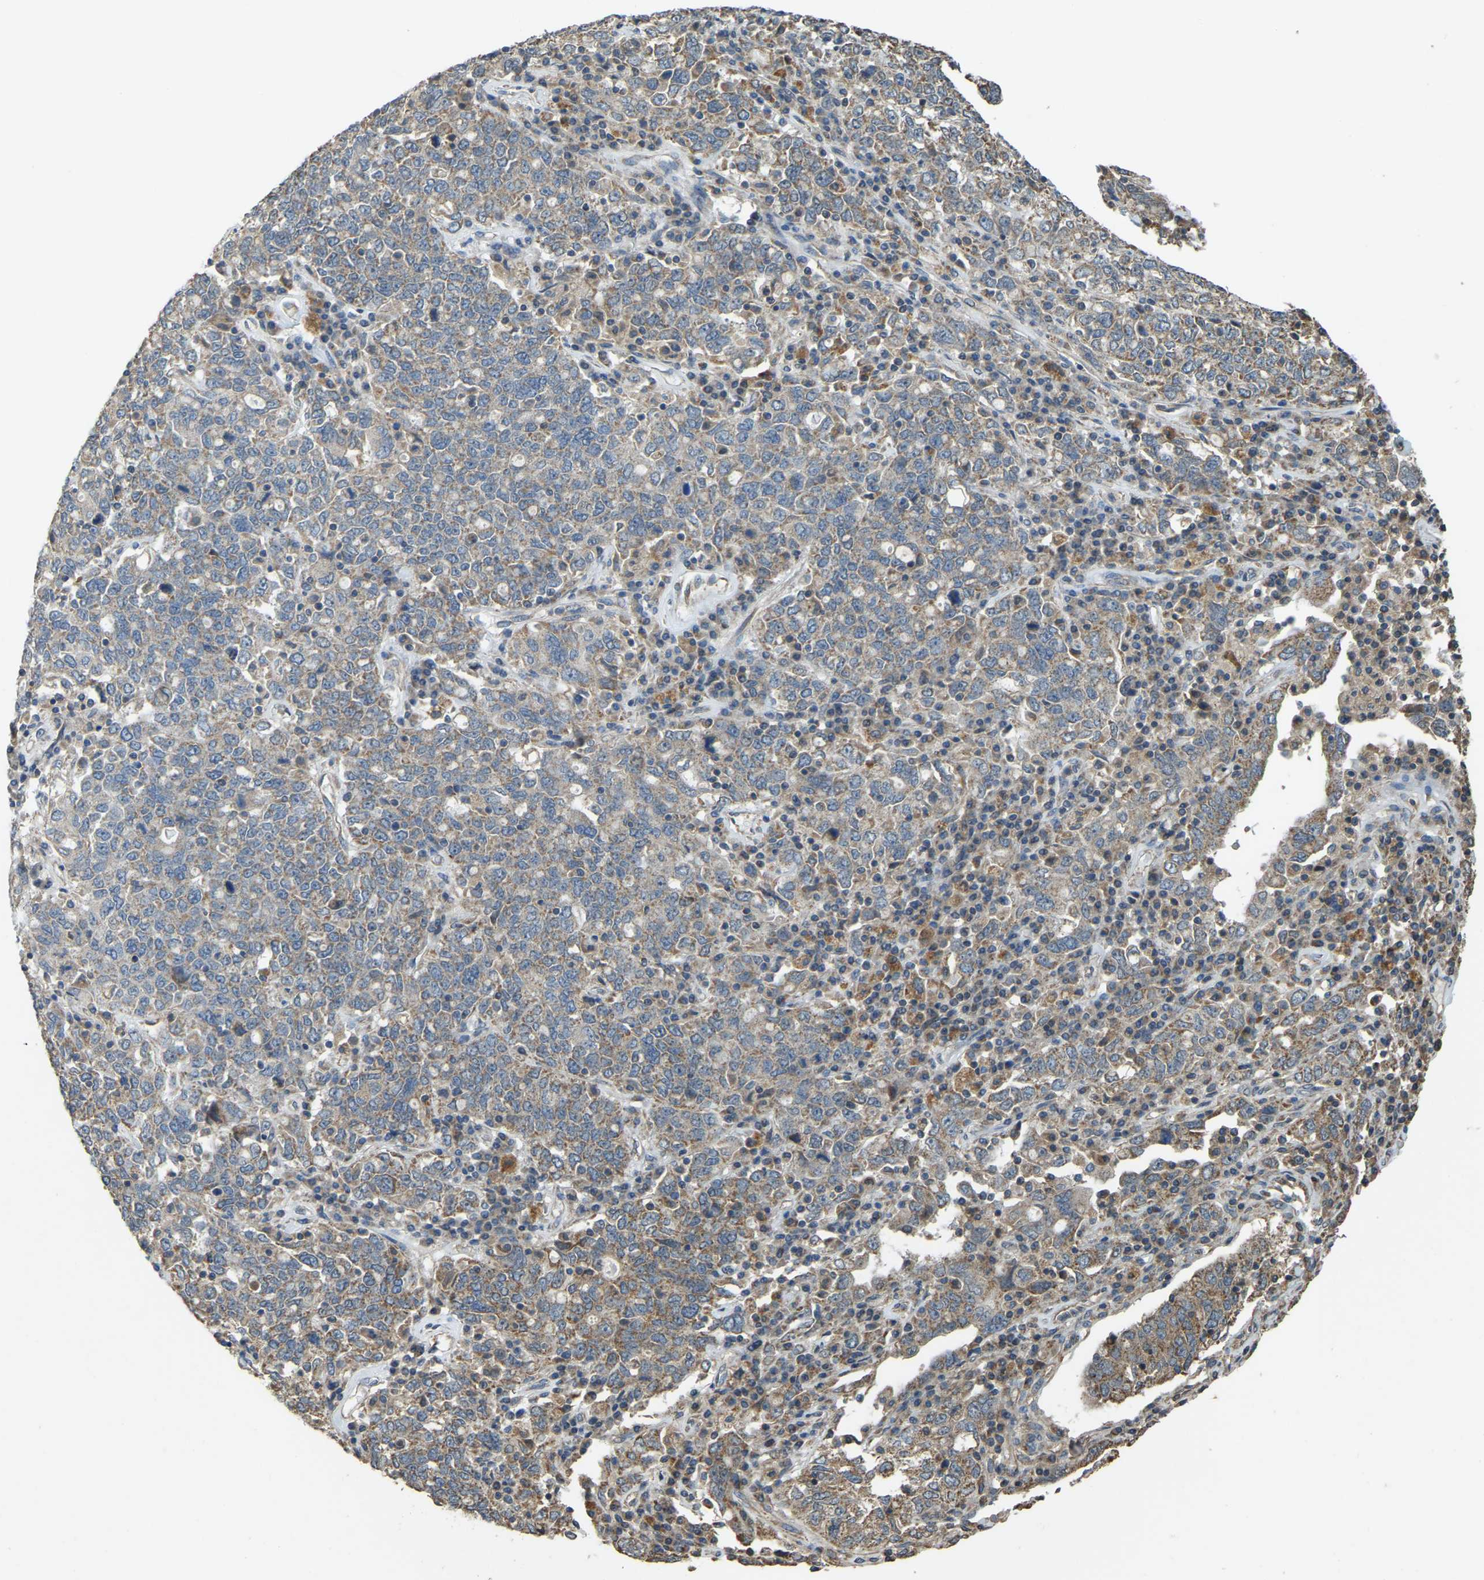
{"staining": {"intensity": "moderate", "quantity": "25%-75%", "location": "cytoplasmic/membranous"}, "tissue": "ovarian cancer", "cell_type": "Tumor cells", "image_type": "cancer", "snomed": [{"axis": "morphology", "description": "Carcinoma, endometroid"}, {"axis": "topography", "description": "Ovary"}], "caption": "Ovarian cancer was stained to show a protein in brown. There is medium levels of moderate cytoplasmic/membranous expression in approximately 25%-75% of tumor cells.", "gene": "GNG2", "patient": {"sex": "female", "age": 62}}